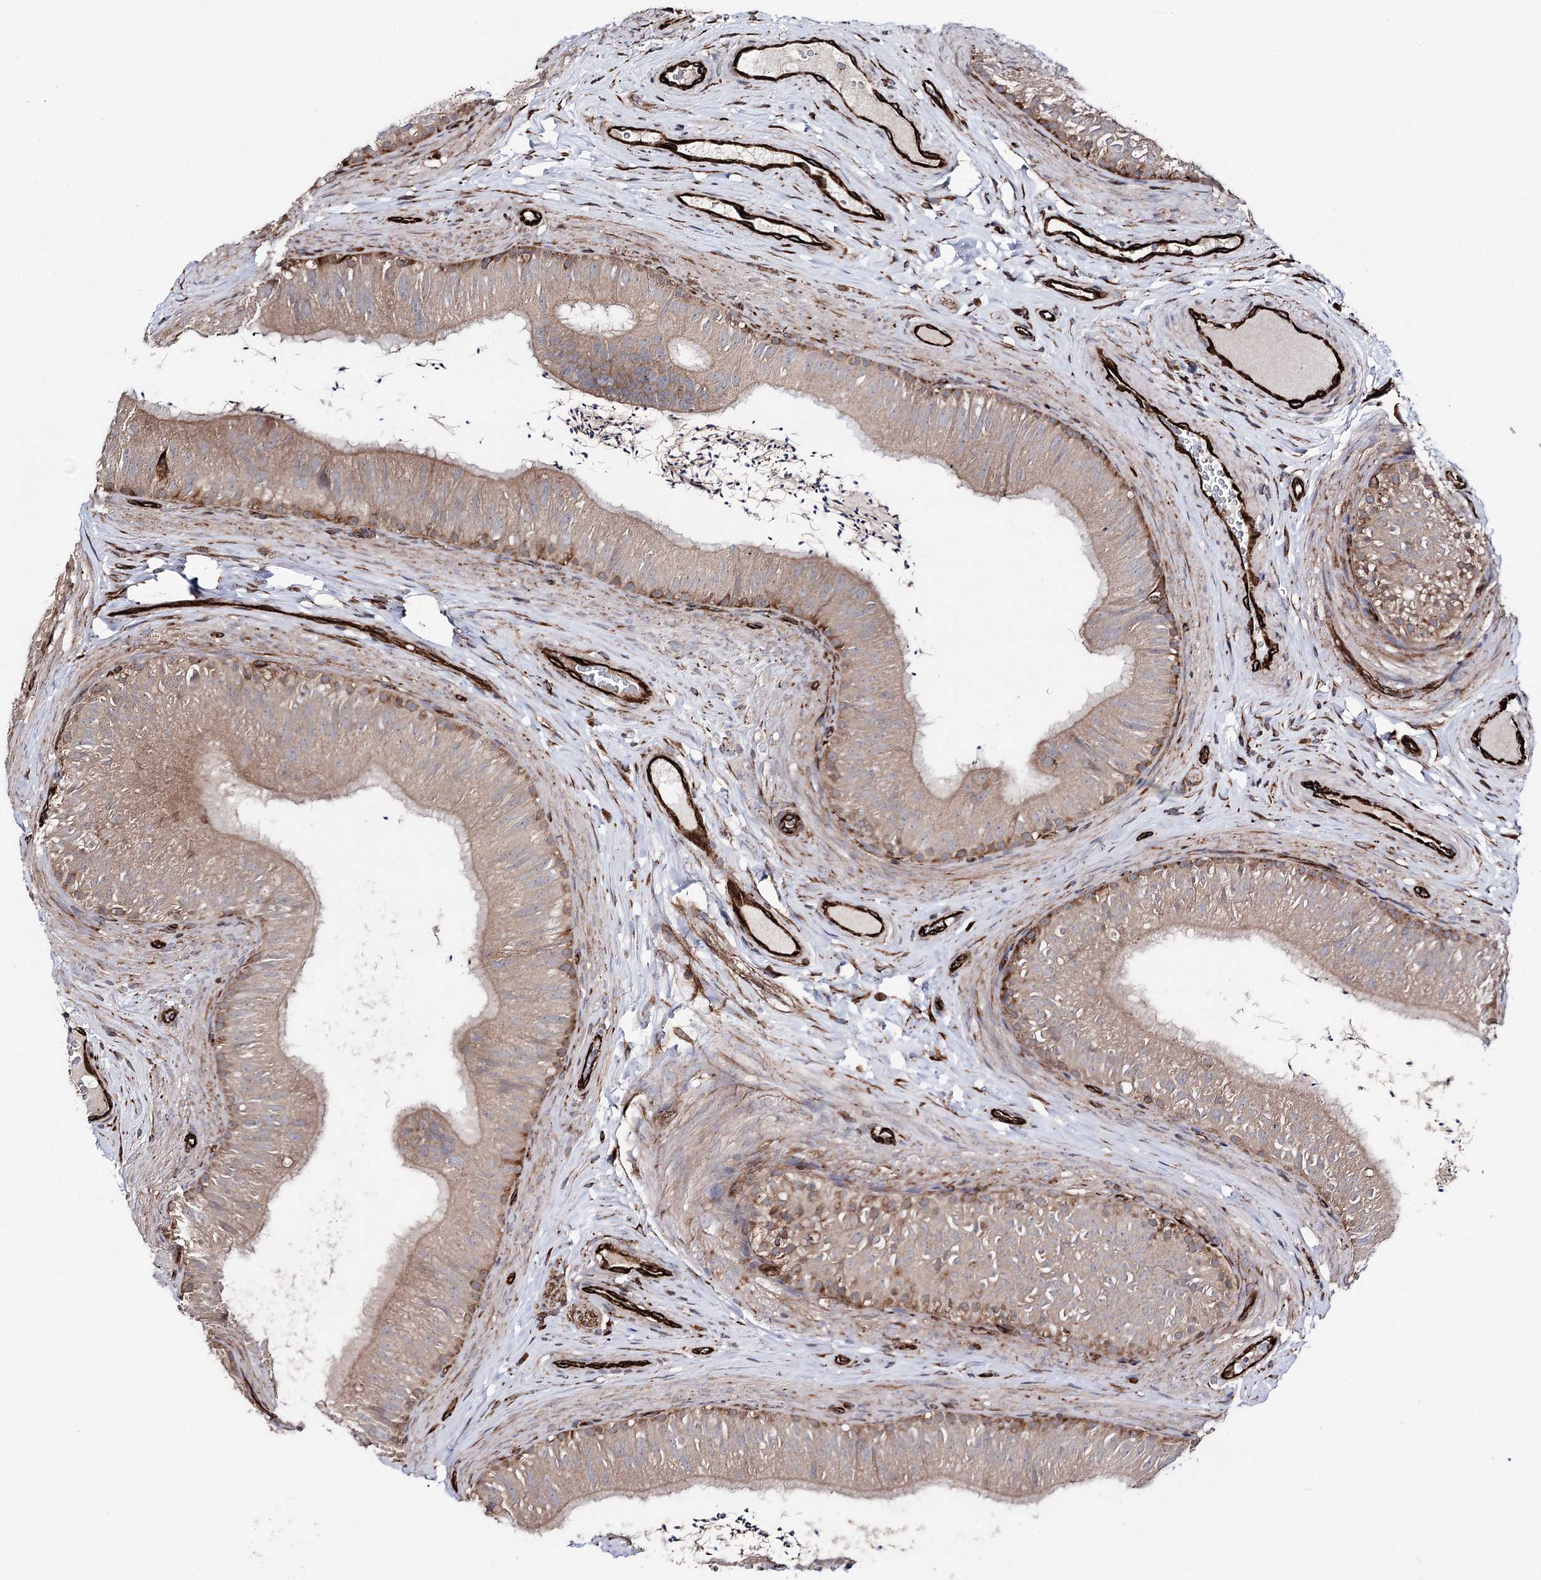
{"staining": {"intensity": "moderate", "quantity": "25%-75%", "location": "cytoplasmic/membranous"}, "tissue": "epididymis", "cell_type": "Glandular cells", "image_type": "normal", "snomed": [{"axis": "morphology", "description": "Normal tissue, NOS"}, {"axis": "topography", "description": "Epididymis"}], "caption": "High-magnification brightfield microscopy of normal epididymis stained with DAB (brown) and counterstained with hematoxylin (blue). glandular cells exhibit moderate cytoplasmic/membranous positivity is appreciated in about25%-75% of cells. Using DAB (brown) and hematoxylin (blue) stains, captured at high magnification using brightfield microscopy.", "gene": "MIB1", "patient": {"sex": "male", "age": 46}}